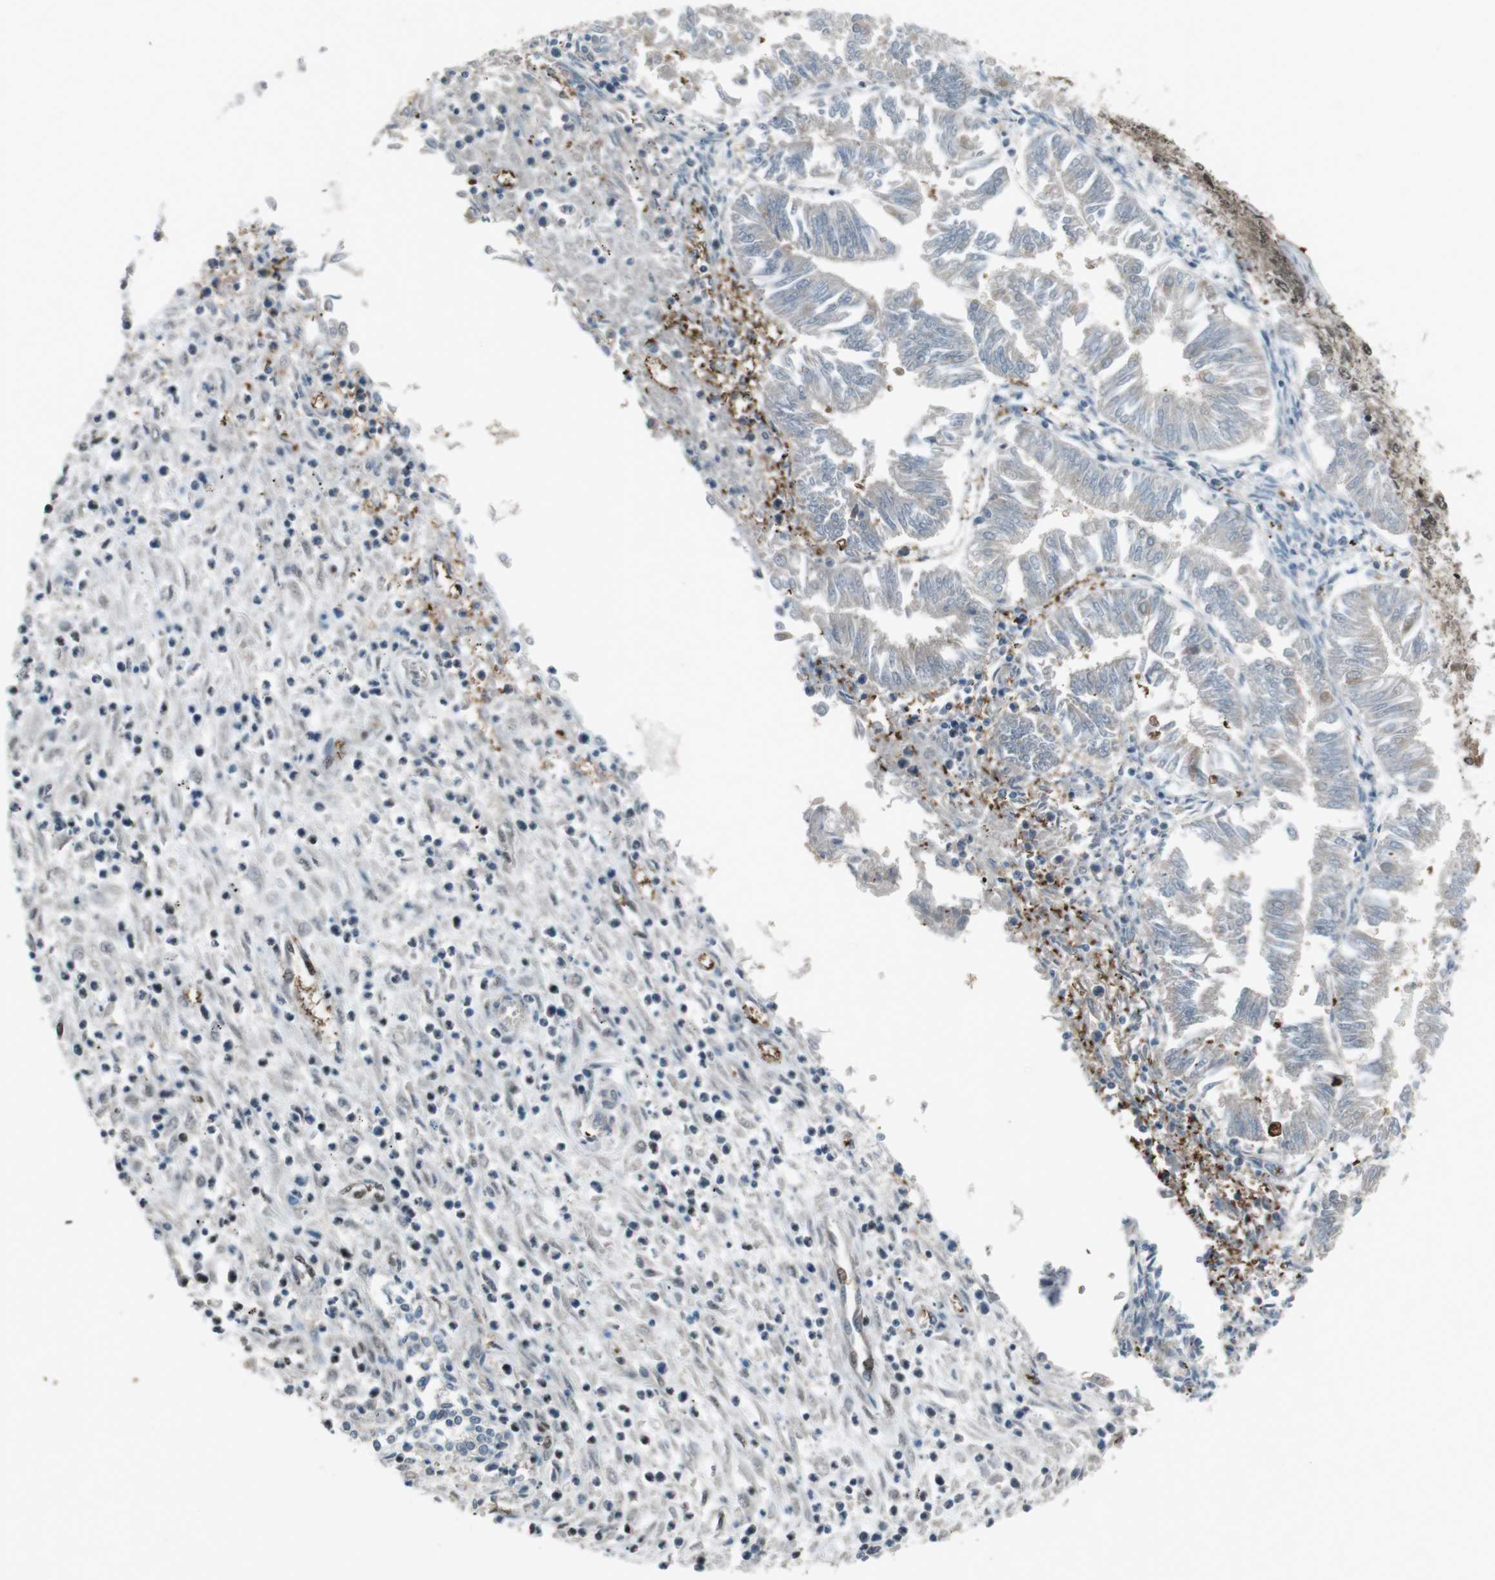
{"staining": {"intensity": "negative", "quantity": "none", "location": "none"}, "tissue": "endometrial cancer", "cell_type": "Tumor cells", "image_type": "cancer", "snomed": [{"axis": "morphology", "description": "Adenocarcinoma, NOS"}, {"axis": "topography", "description": "Endometrium"}], "caption": "Immunohistochemistry image of neoplastic tissue: endometrial cancer stained with DAB (3,3'-diaminobenzidine) displays no significant protein positivity in tumor cells.", "gene": "SLITRK5", "patient": {"sex": "female", "age": 53}}